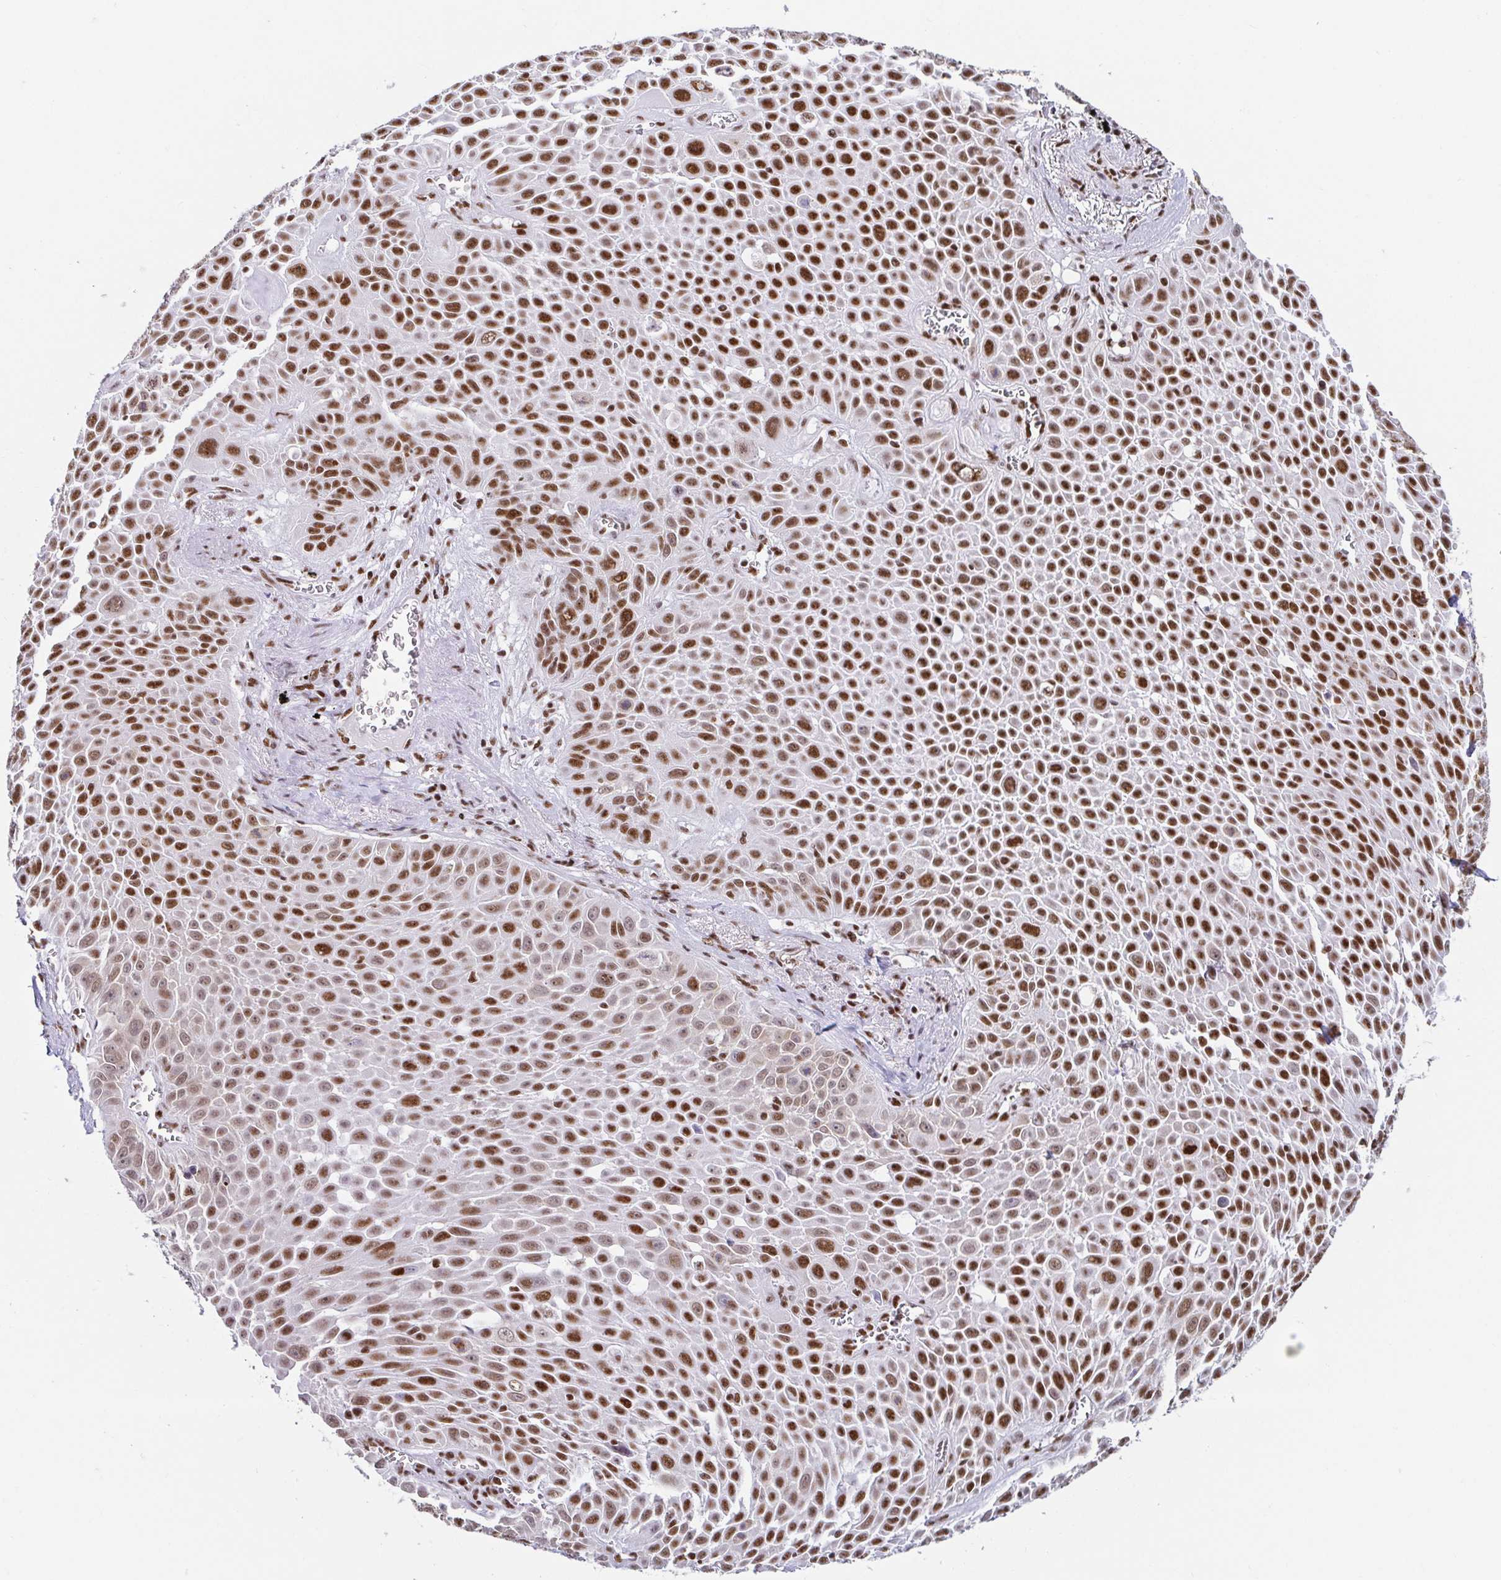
{"staining": {"intensity": "strong", "quantity": ">75%", "location": "nuclear"}, "tissue": "lung cancer", "cell_type": "Tumor cells", "image_type": "cancer", "snomed": [{"axis": "morphology", "description": "Squamous cell carcinoma, NOS"}, {"axis": "morphology", "description": "Squamous cell carcinoma, metastatic, NOS"}, {"axis": "topography", "description": "Lymph node"}, {"axis": "topography", "description": "Lung"}], "caption": "The histopathology image shows staining of squamous cell carcinoma (lung), revealing strong nuclear protein staining (brown color) within tumor cells.", "gene": "EWSR1", "patient": {"sex": "female", "age": 62}}